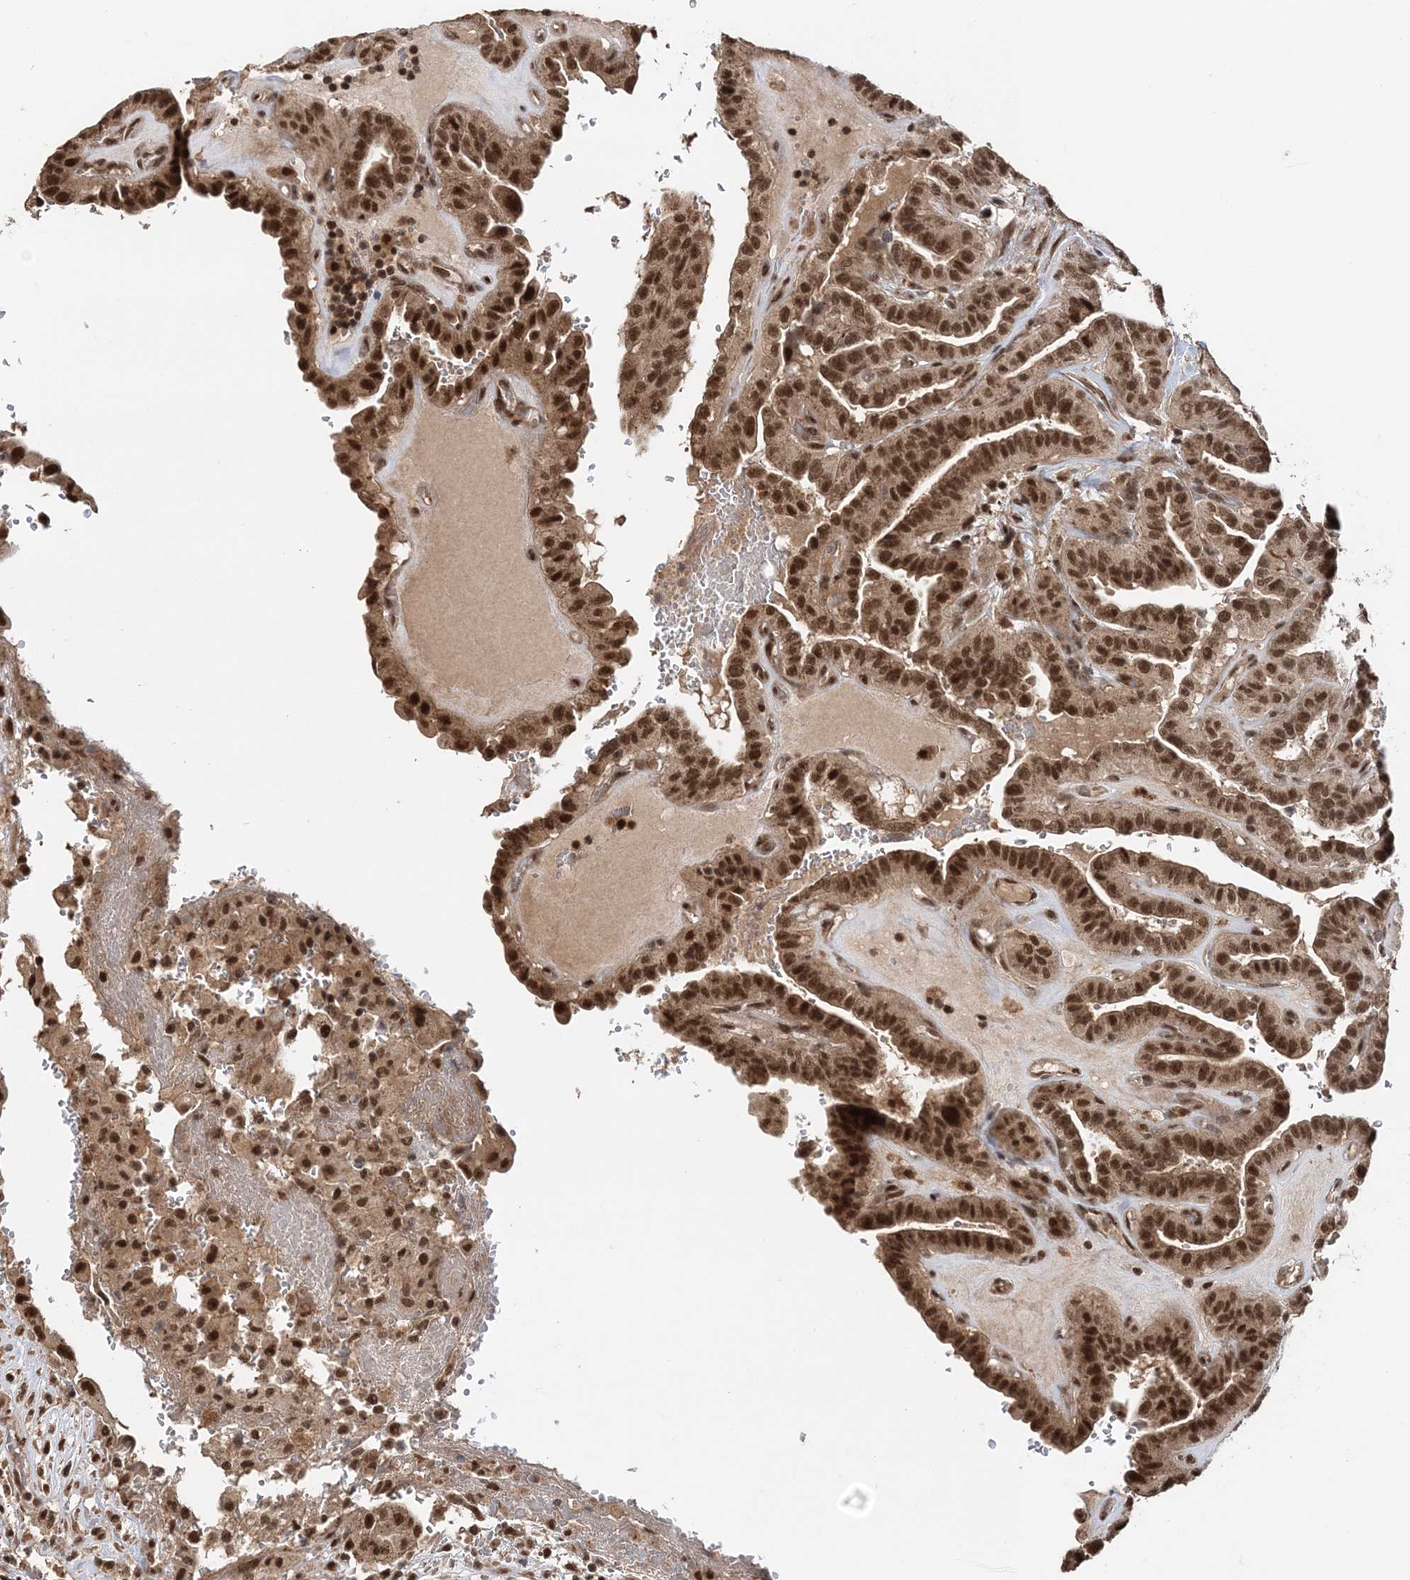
{"staining": {"intensity": "strong", "quantity": ">75%", "location": "cytoplasmic/membranous,nuclear"}, "tissue": "thyroid cancer", "cell_type": "Tumor cells", "image_type": "cancer", "snomed": [{"axis": "morphology", "description": "Papillary adenocarcinoma, NOS"}, {"axis": "topography", "description": "Thyroid gland"}], "caption": "About >75% of tumor cells in papillary adenocarcinoma (thyroid) display strong cytoplasmic/membranous and nuclear protein staining as visualized by brown immunohistochemical staining.", "gene": "TSHZ2", "patient": {"sex": "male", "age": 77}}